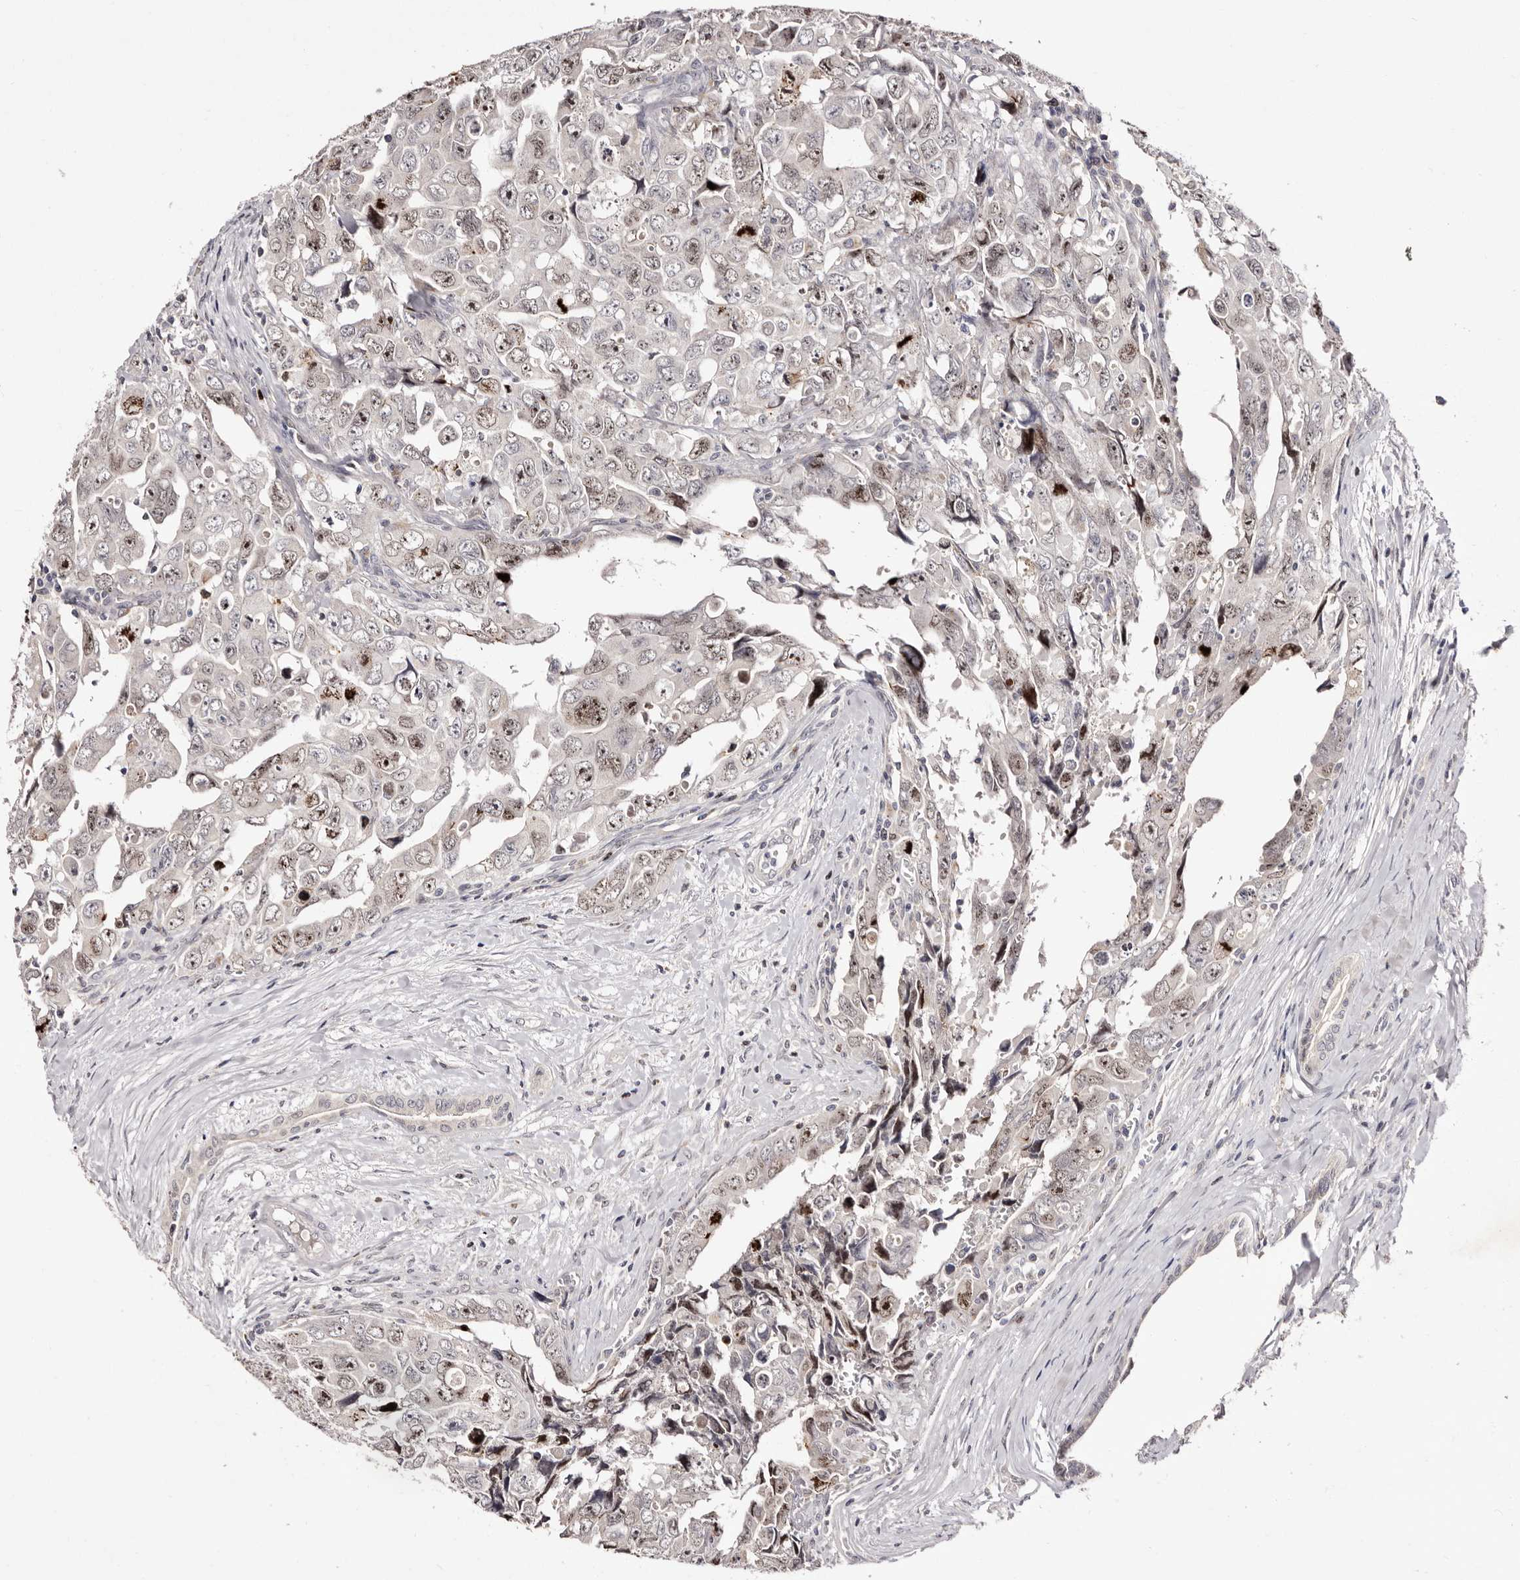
{"staining": {"intensity": "moderate", "quantity": "25%-75%", "location": "nuclear"}, "tissue": "testis cancer", "cell_type": "Tumor cells", "image_type": "cancer", "snomed": [{"axis": "morphology", "description": "Carcinoma, Embryonal, NOS"}, {"axis": "topography", "description": "Testis"}], "caption": "Immunohistochemistry (IHC) staining of embryonal carcinoma (testis), which shows medium levels of moderate nuclear staining in about 25%-75% of tumor cells indicating moderate nuclear protein staining. The staining was performed using DAB (brown) for protein detection and nuclei were counterstained in hematoxylin (blue).", "gene": "CDCA8", "patient": {"sex": "male", "age": 28}}